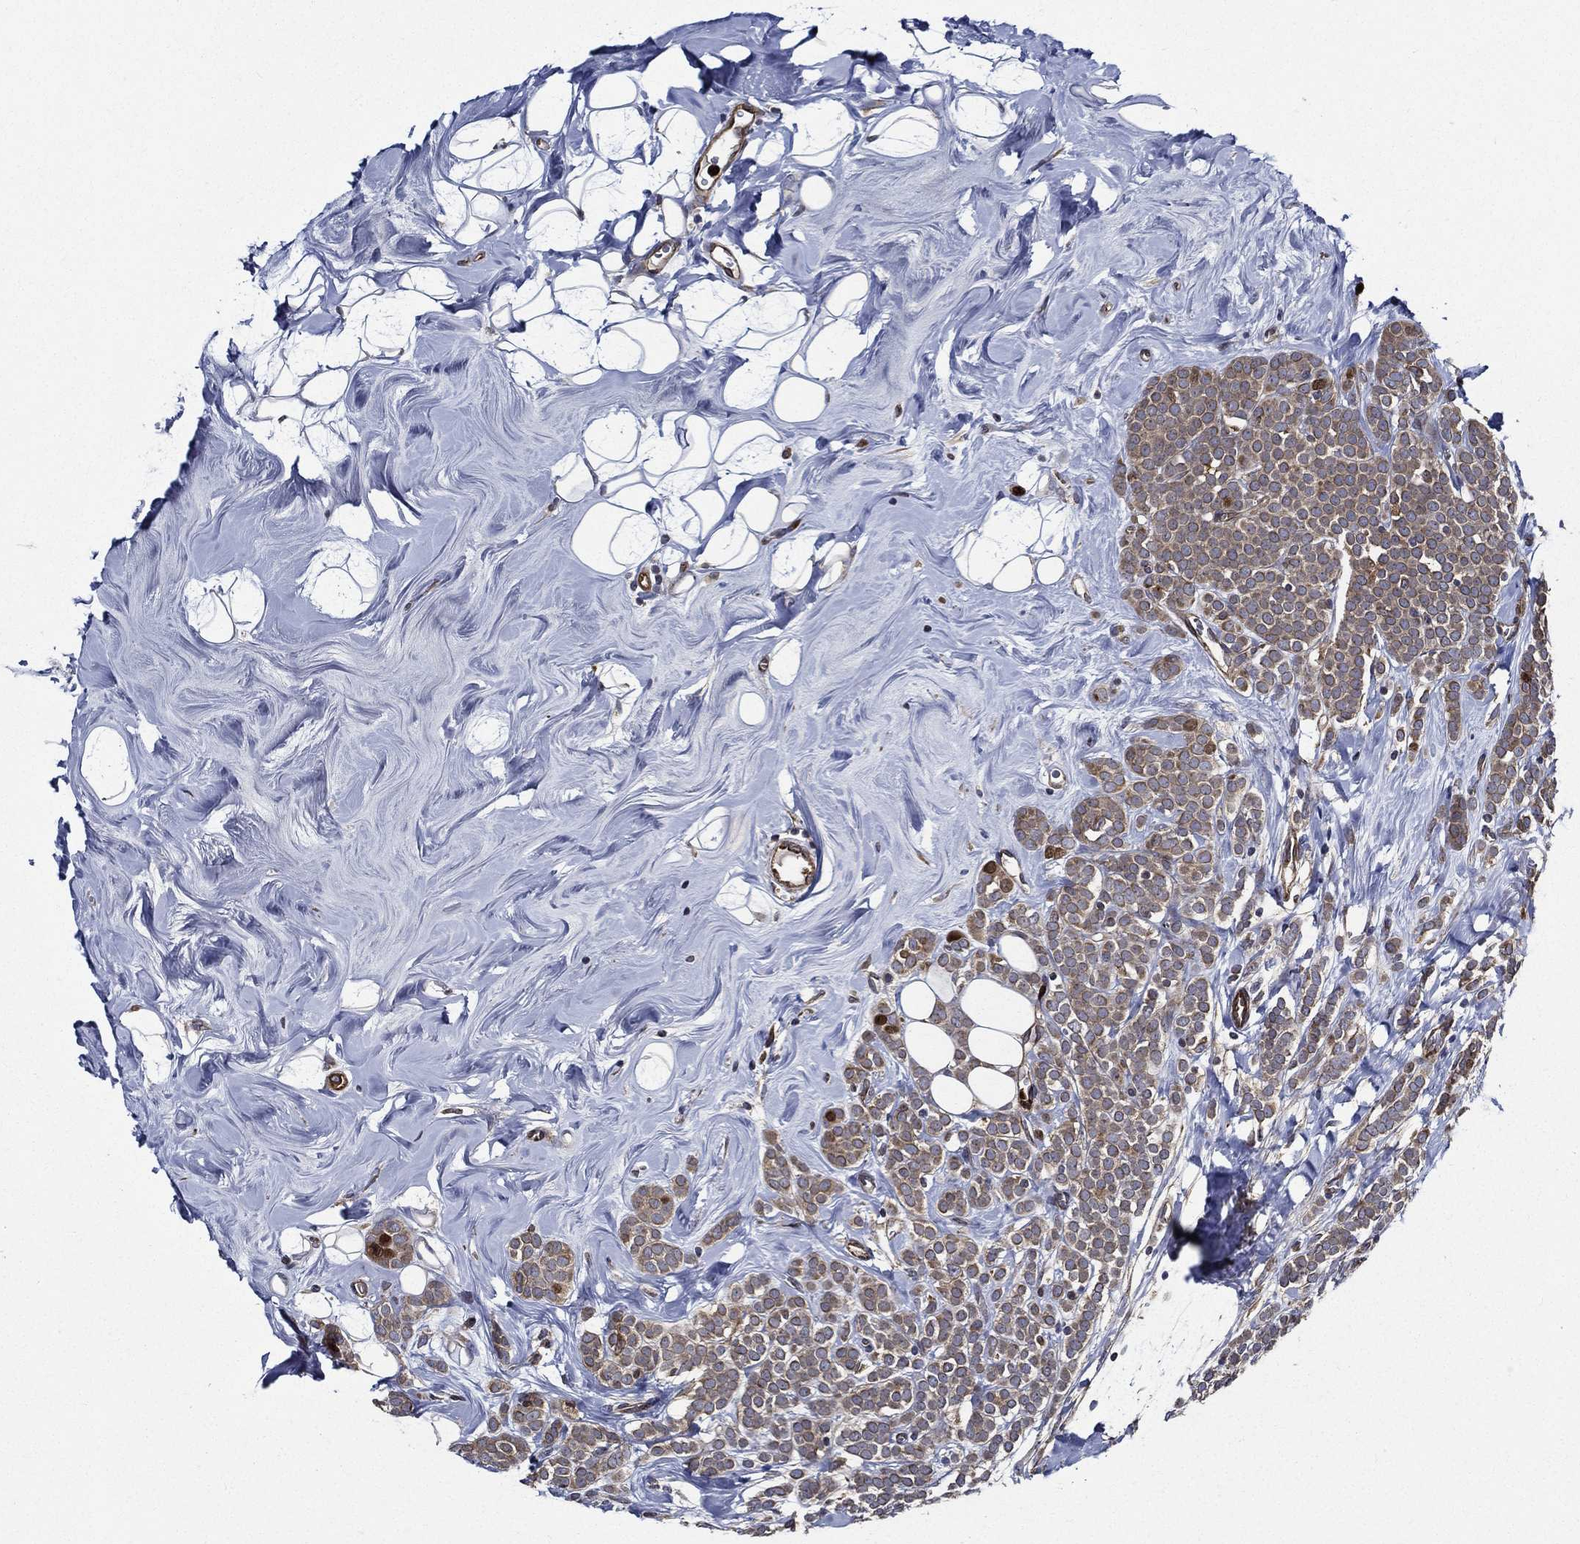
{"staining": {"intensity": "weak", "quantity": "25%-75%", "location": "cytoplasmic/membranous"}, "tissue": "breast cancer", "cell_type": "Tumor cells", "image_type": "cancer", "snomed": [{"axis": "morphology", "description": "Lobular carcinoma"}, {"axis": "topography", "description": "Breast"}], "caption": "A high-resolution histopathology image shows immunohistochemistry staining of breast cancer, which displays weak cytoplasmic/membranous staining in about 25%-75% of tumor cells.", "gene": "KIF20B", "patient": {"sex": "female", "age": 49}}